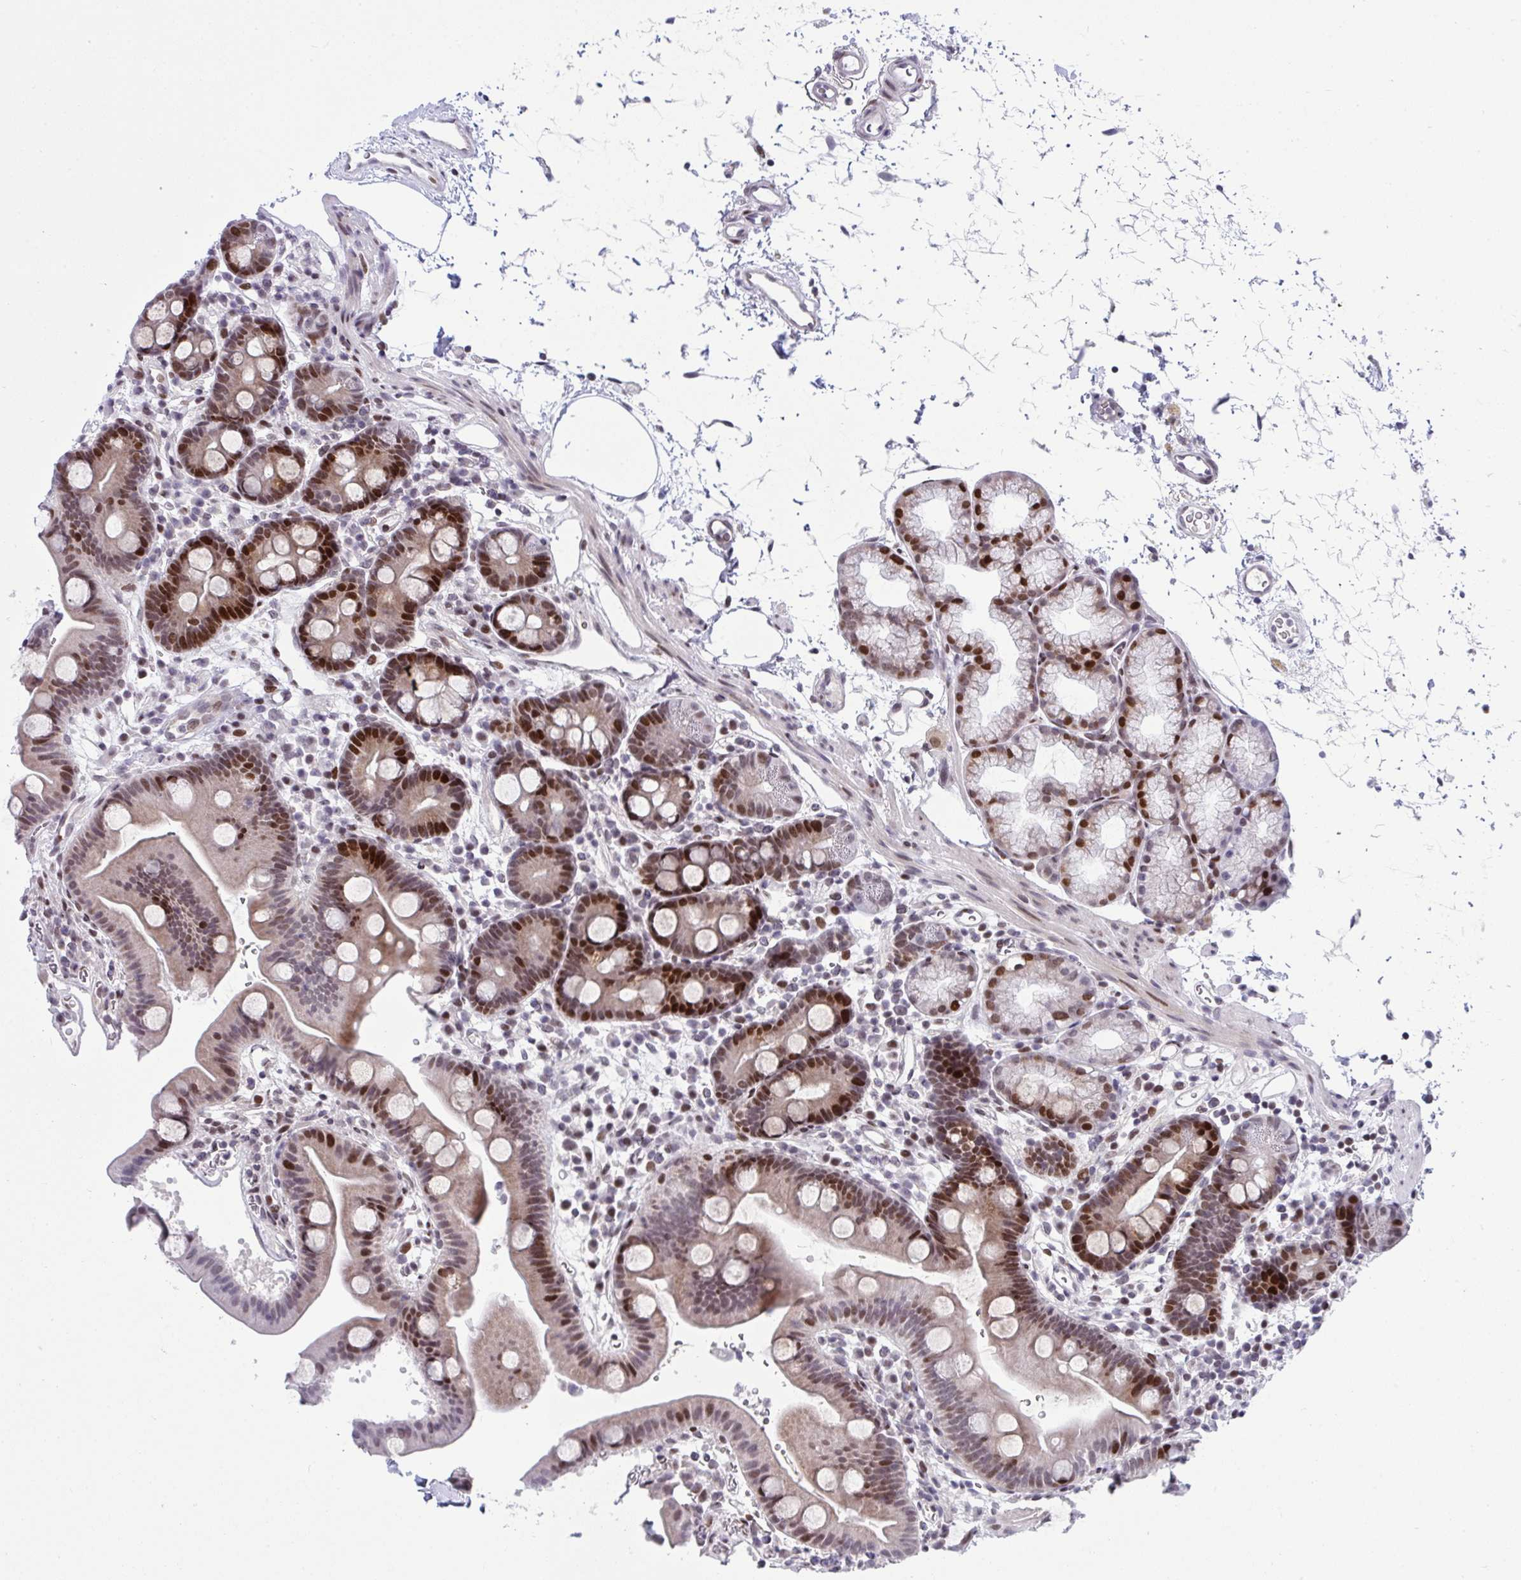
{"staining": {"intensity": "strong", "quantity": "25%-75%", "location": "cytoplasmic/membranous,nuclear"}, "tissue": "duodenum", "cell_type": "Glandular cells", "image_type": "normal", "snomed": [{"axis": "morphology", "description": "Normal tissue, NOS"}, {"axis": "topography", "description": "Duodenum"}], "caption": "Immunohistochemical staining of unremarkable human duodenum displays high levels of strong cytoplasmic/membranous,nuclear staining in approximately 25%-75% of glandular cells.", "gene": "ZFHX3", "patient": {"sex": "male", "age": 59}}